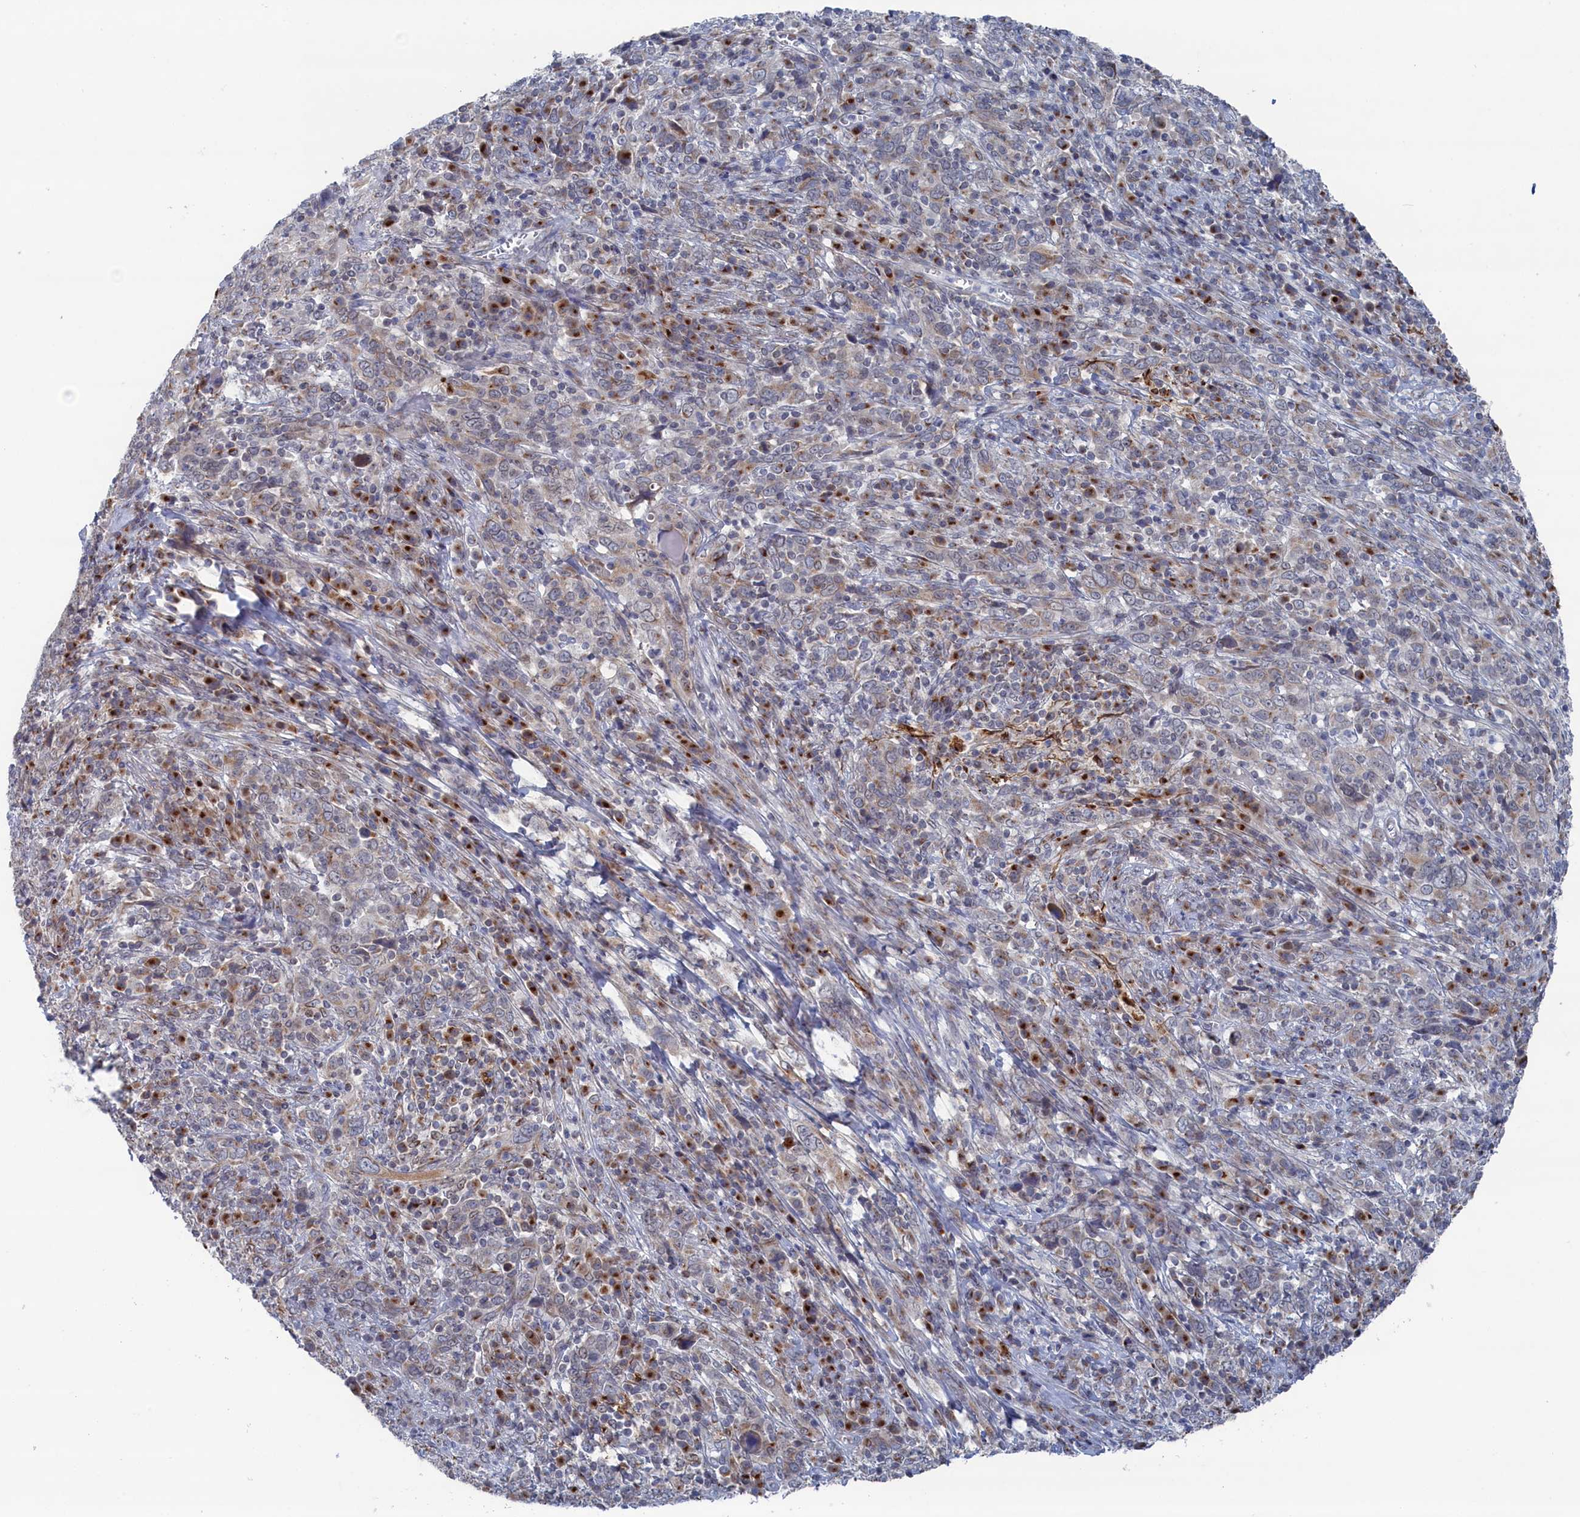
{"staining": {"intensity": "moderate", "quantity": "<25%", "location": "cytoplasmic/membranous"}, "tissue": "cervical cancer", "cell_type": "Tumor cells", "image_type": "cancer", "snomed": [{"axis": "morphology", "description": "Squamous cell carcinoma, NOS"}, {"axis": "topography", "description": "Cervix"}], "caption": "Brown immunohistochemical staining in squamous cell carcinoma (cervical) displays moderate cytoplasmic/membranous staining in about <25% of tumor cells.", "gene": "IRX1", "patient": {"sex": "female", "age": 46}}